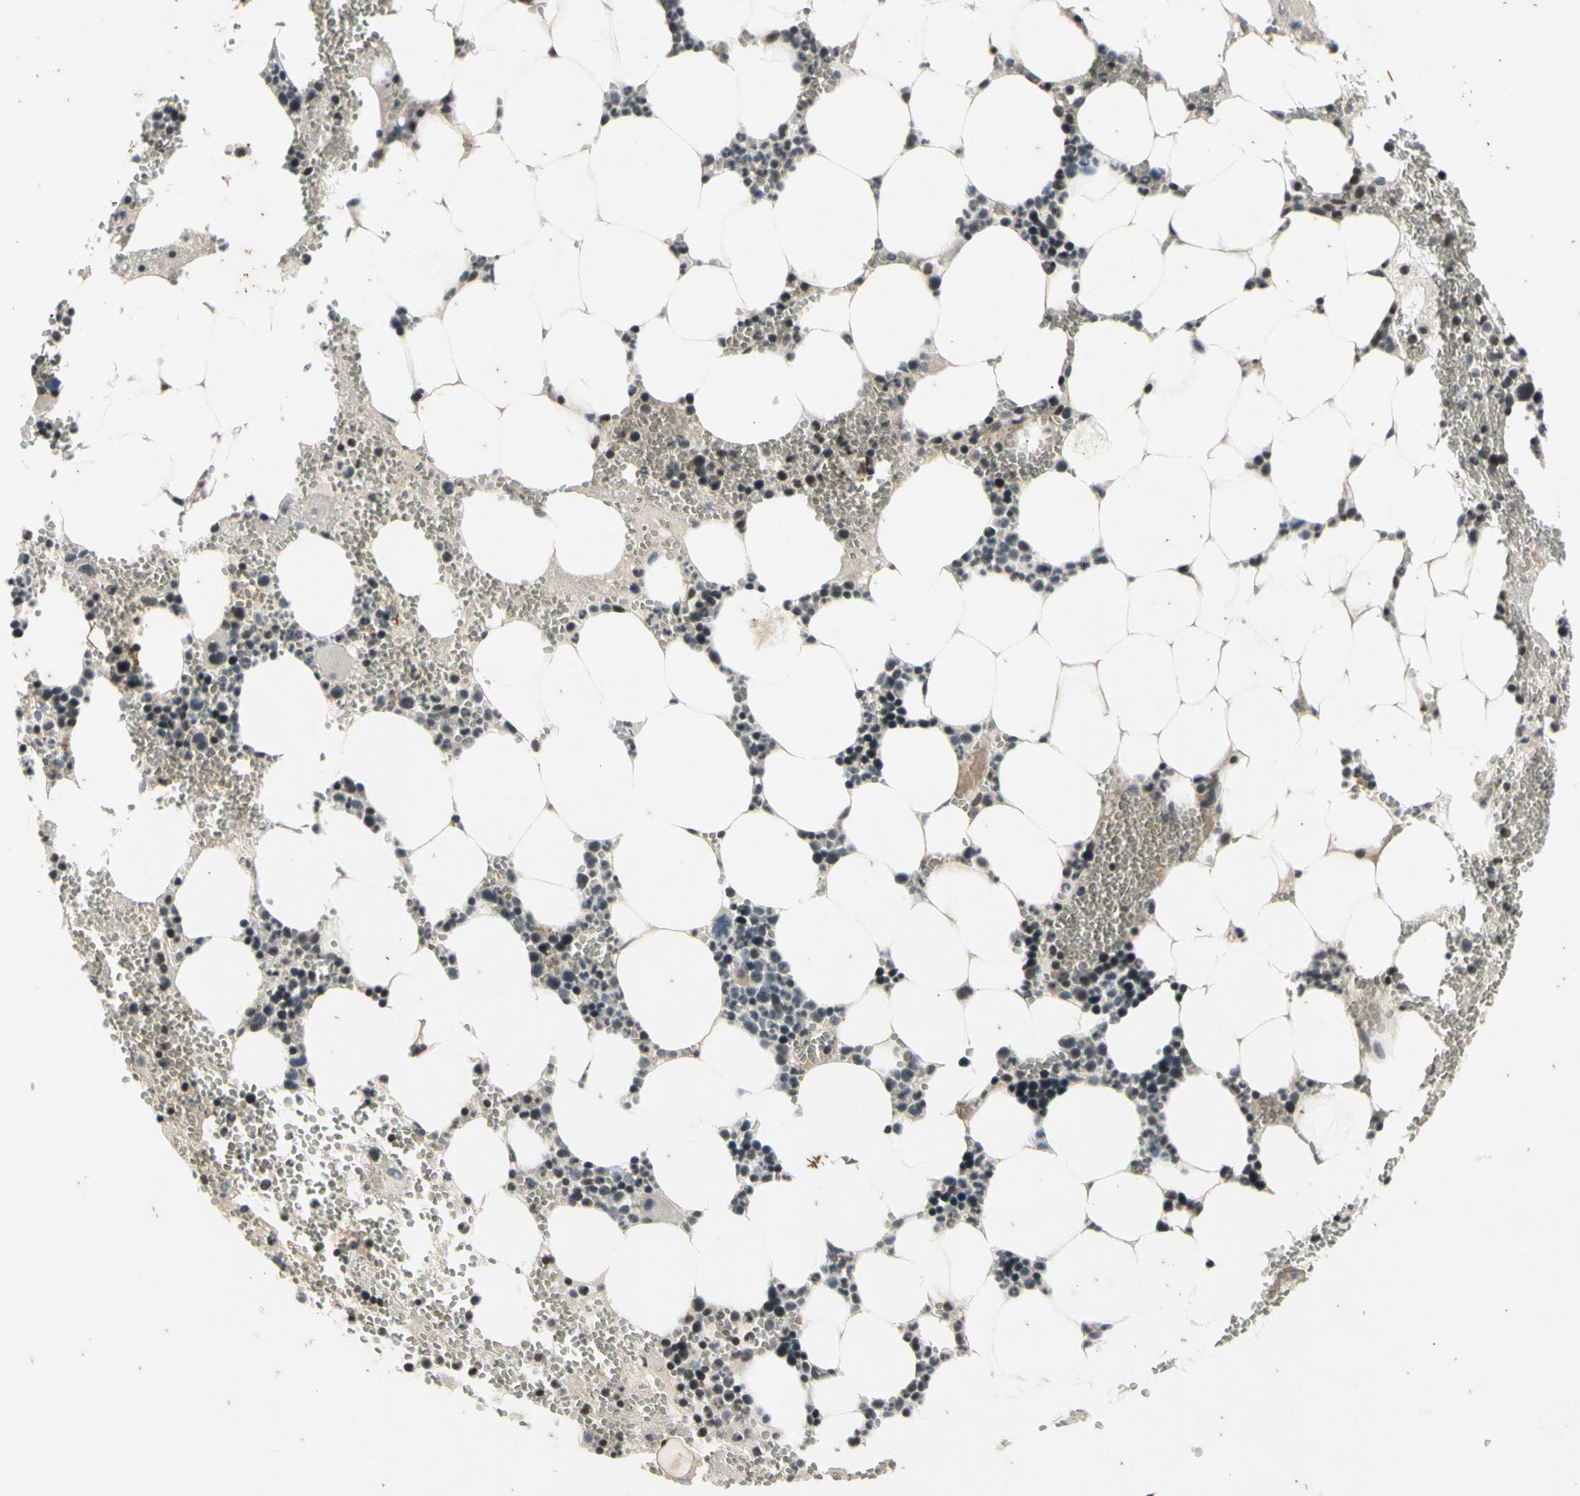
{"staining": {"intensity": "moderate", "quantity": "<25%", "location": "cytoplasmic/membranous,nuclear"}, "tissue": "bone marrow", "cell_type": "Hematopoietic cells", "image_type": "normal", "snomed": [{"axis": "morphology", "description": "Normal tissue, NOS"}, {"axis": "morphology", "description": "Inflammation, NOS"}, {"axis": "topography", "description": "Bone marrow"}], "caption": "Immunohistochemistry (DAB) staining of unremarkable human bone marrow shows moderate cytoplasmic/membranous,nuclear protein expression in about <25% of hematopoietic cells.", "gene": "EFNB2", "patient": {"sex": "female", "age": 76}}